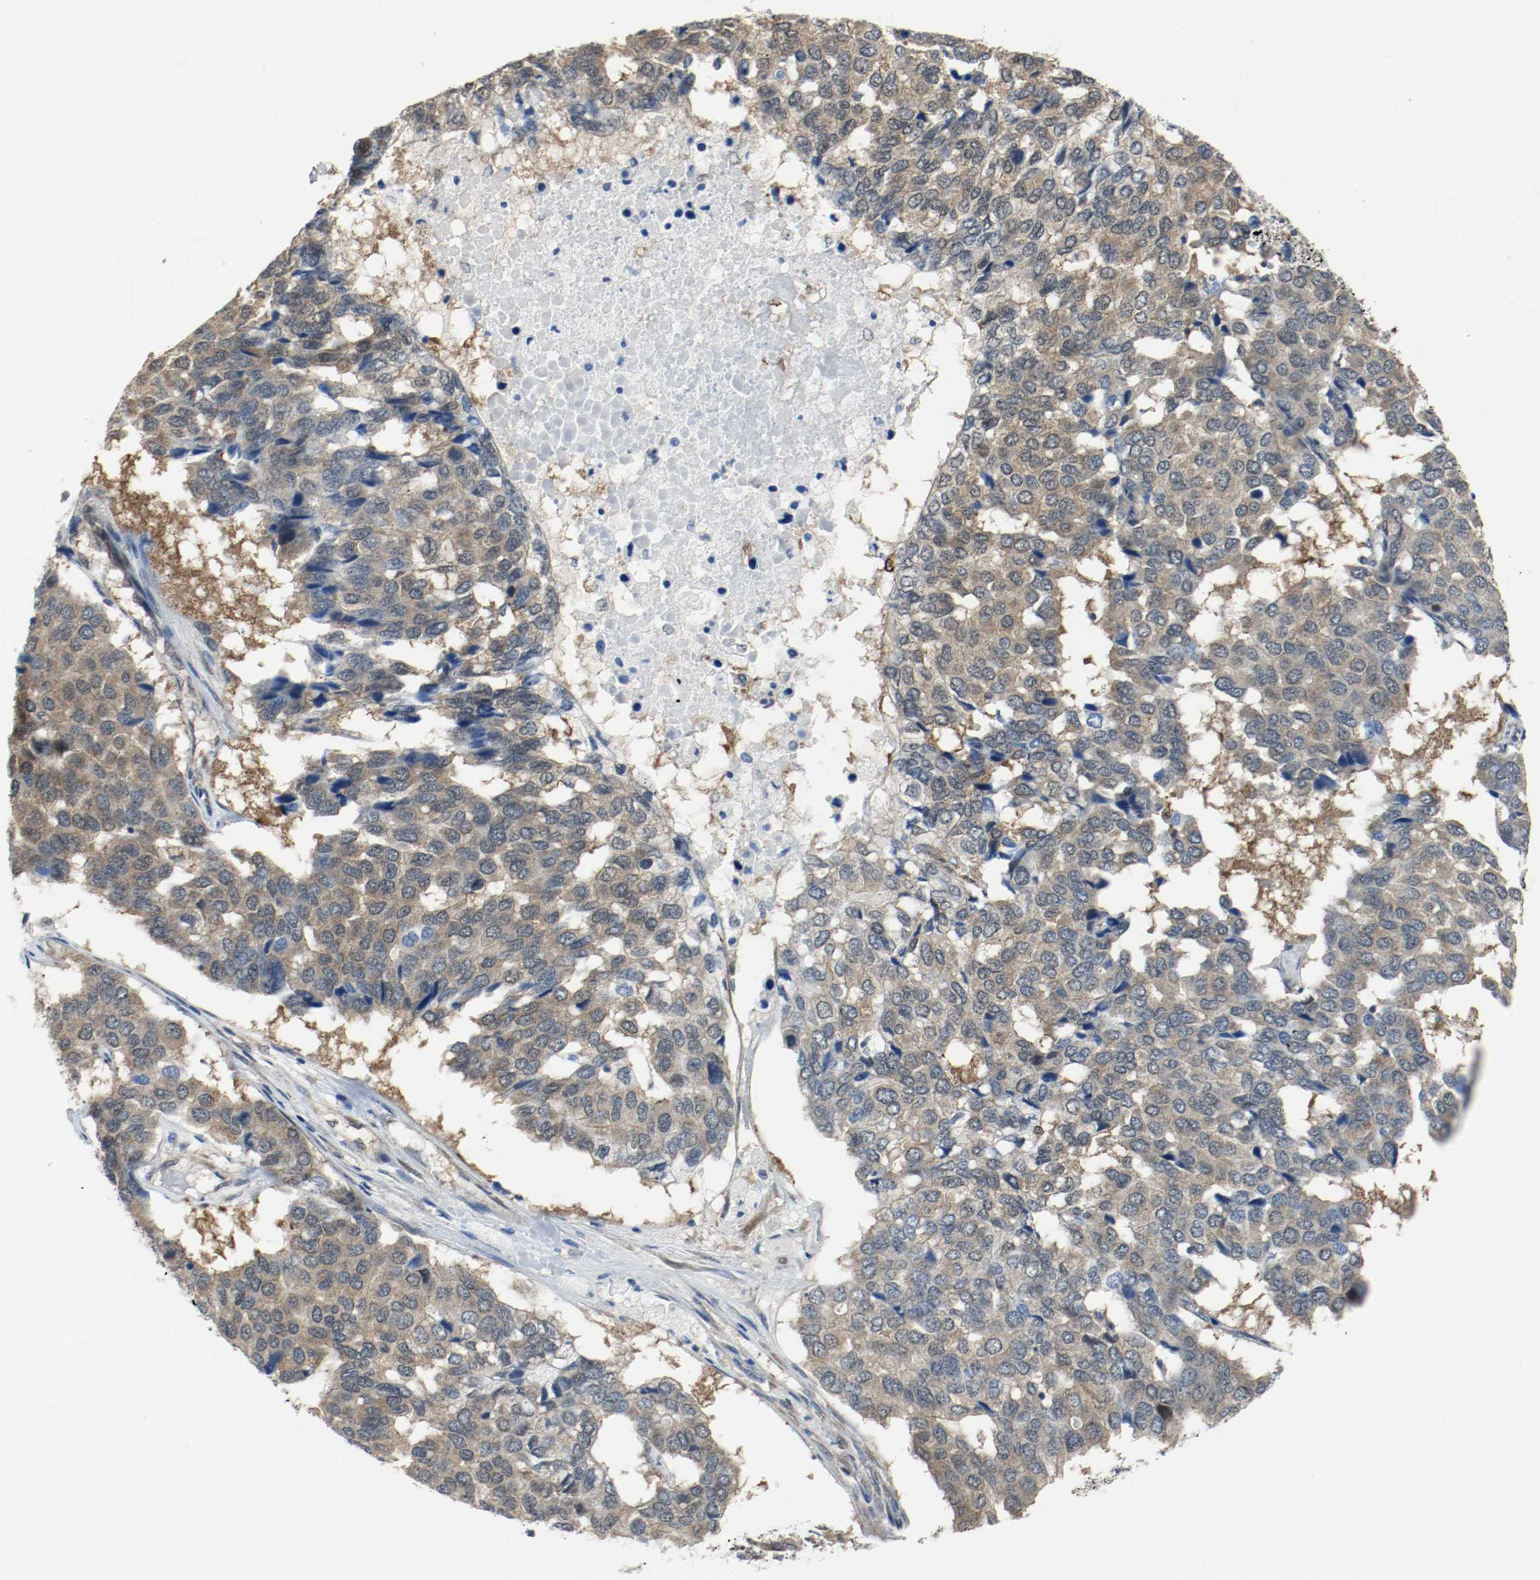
{"staining": {"intensity": "weak", "quantity": ">75%", "location": "cytoplasmic/membranous,nuclear"}, "tissue": "pancreatic cancer", "cell_type": "Tumor cells", "image_type": "cancer", "snomed": [{"axis": "morphology", "description": "Adenocarcinoma, NOS"}, {"axis": "topography", "description": "Pancreas"}], "caption": "Immunohistochemistry (IHC) staining of adenocarcinoma (pancreatic), which displays low levels of weak cytoplasmic/membranous and nuclear positivity in about >75% of tumor cells indicating weak cytoplasmic/membranous and nuclear protein expression. The staining was performed using DAB (brown) for protein detection and nuclei were counterstained in hematoxylin (blue).", "gene": "PPME1", "patient": {"sex": "male", "age": 50}}